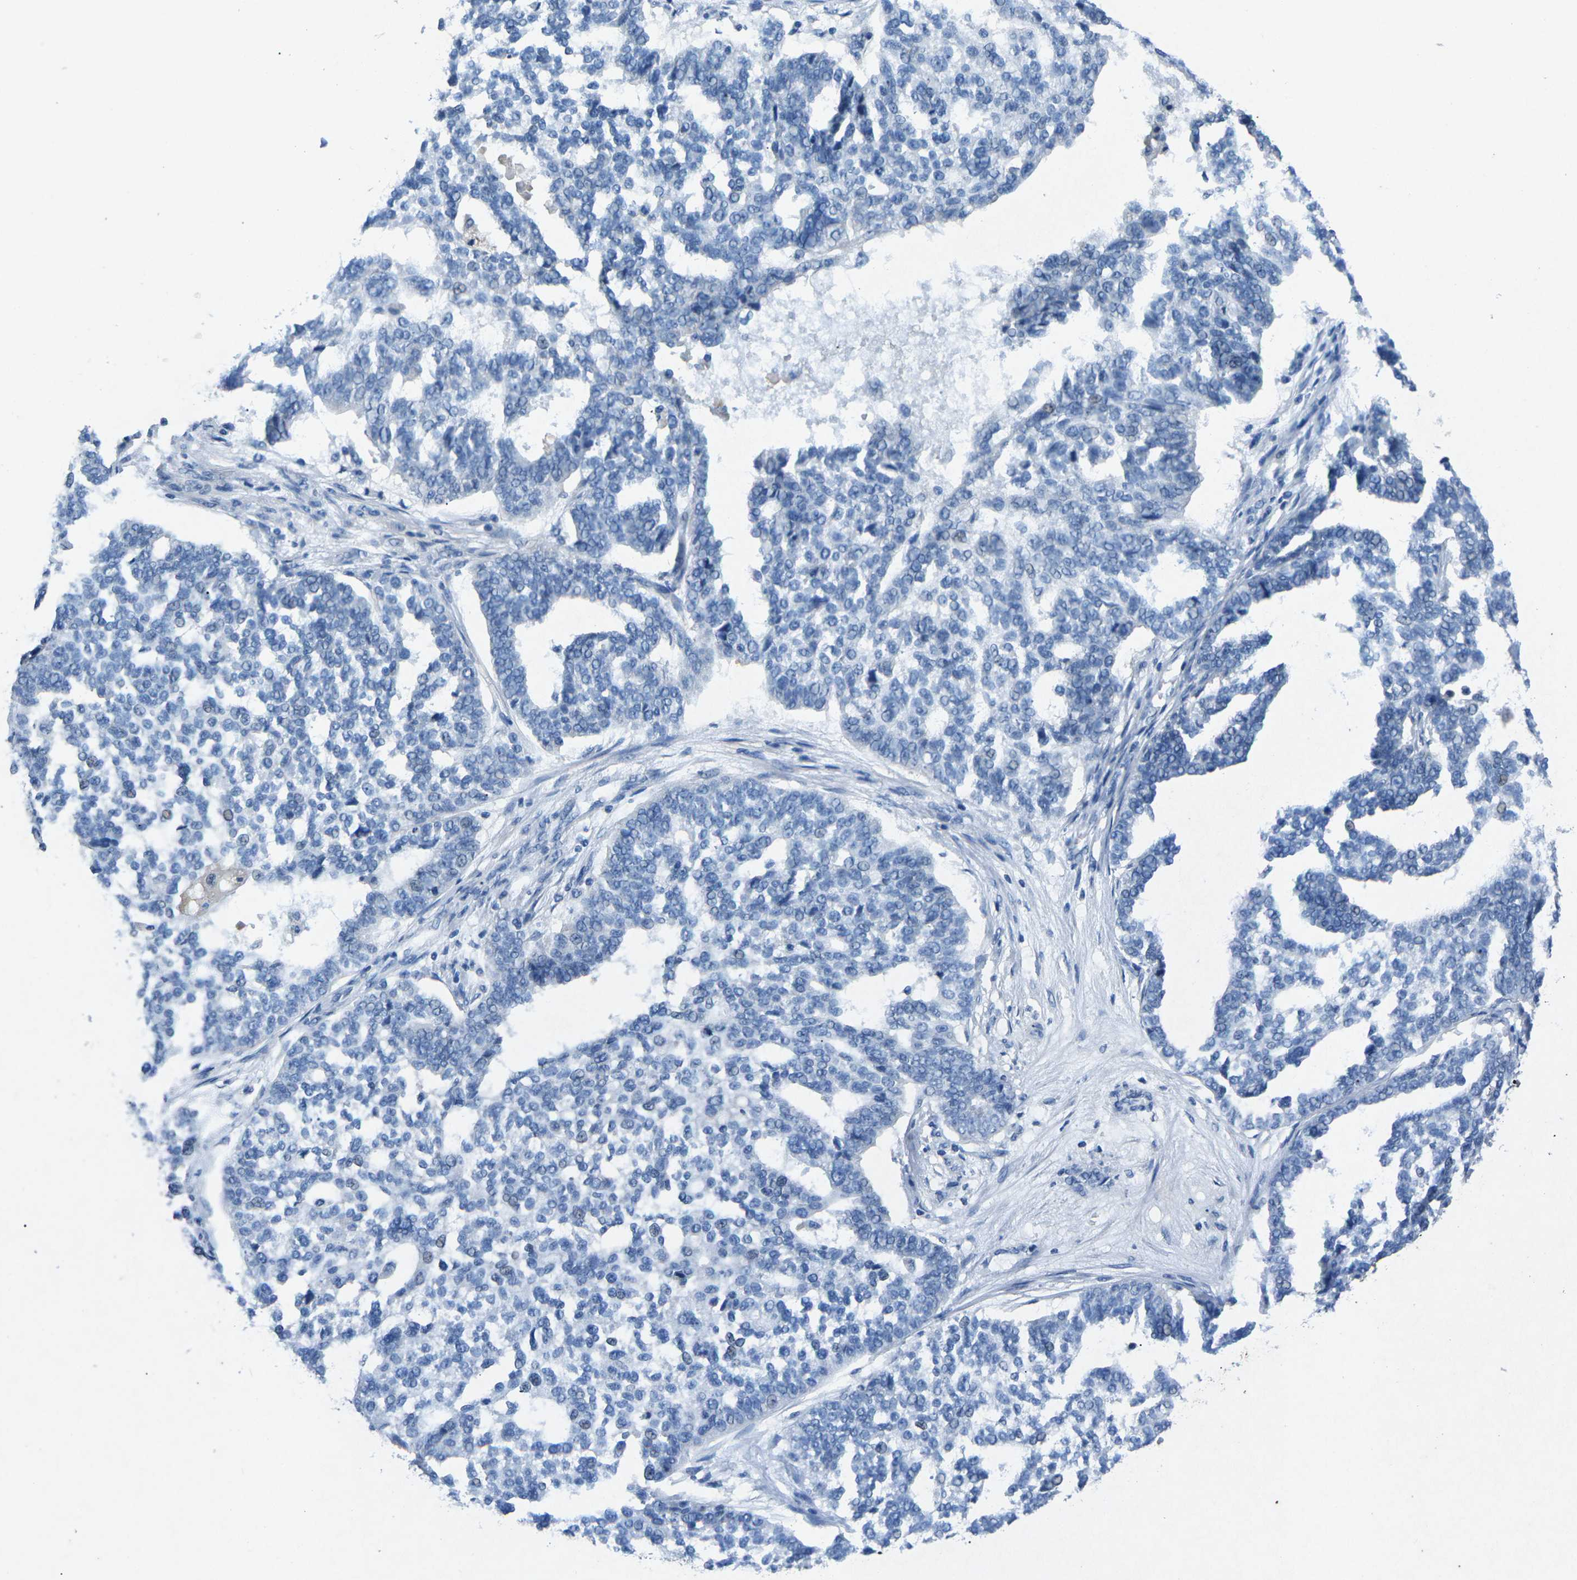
{"staining": {"intensity": "negative", "quantity": "none", "location": "none"}, "tissue": "ovarian cancer", "cell_type": "Tumor cells", "image_type": "cancer", "snomed": [{"axis": "morphology", "description": "Cystadenocarcinoma, serous, NOS"}, {"axis": "topography", "description": "Ovary"}], "caption": "Ovarian serous cystadenocarcinoma stained for a protein using immunohistochemistry (IHC) exhibits no expression tumor cells.", "gene": "PLG", "patient": {"sex": "female", "age": 59}}